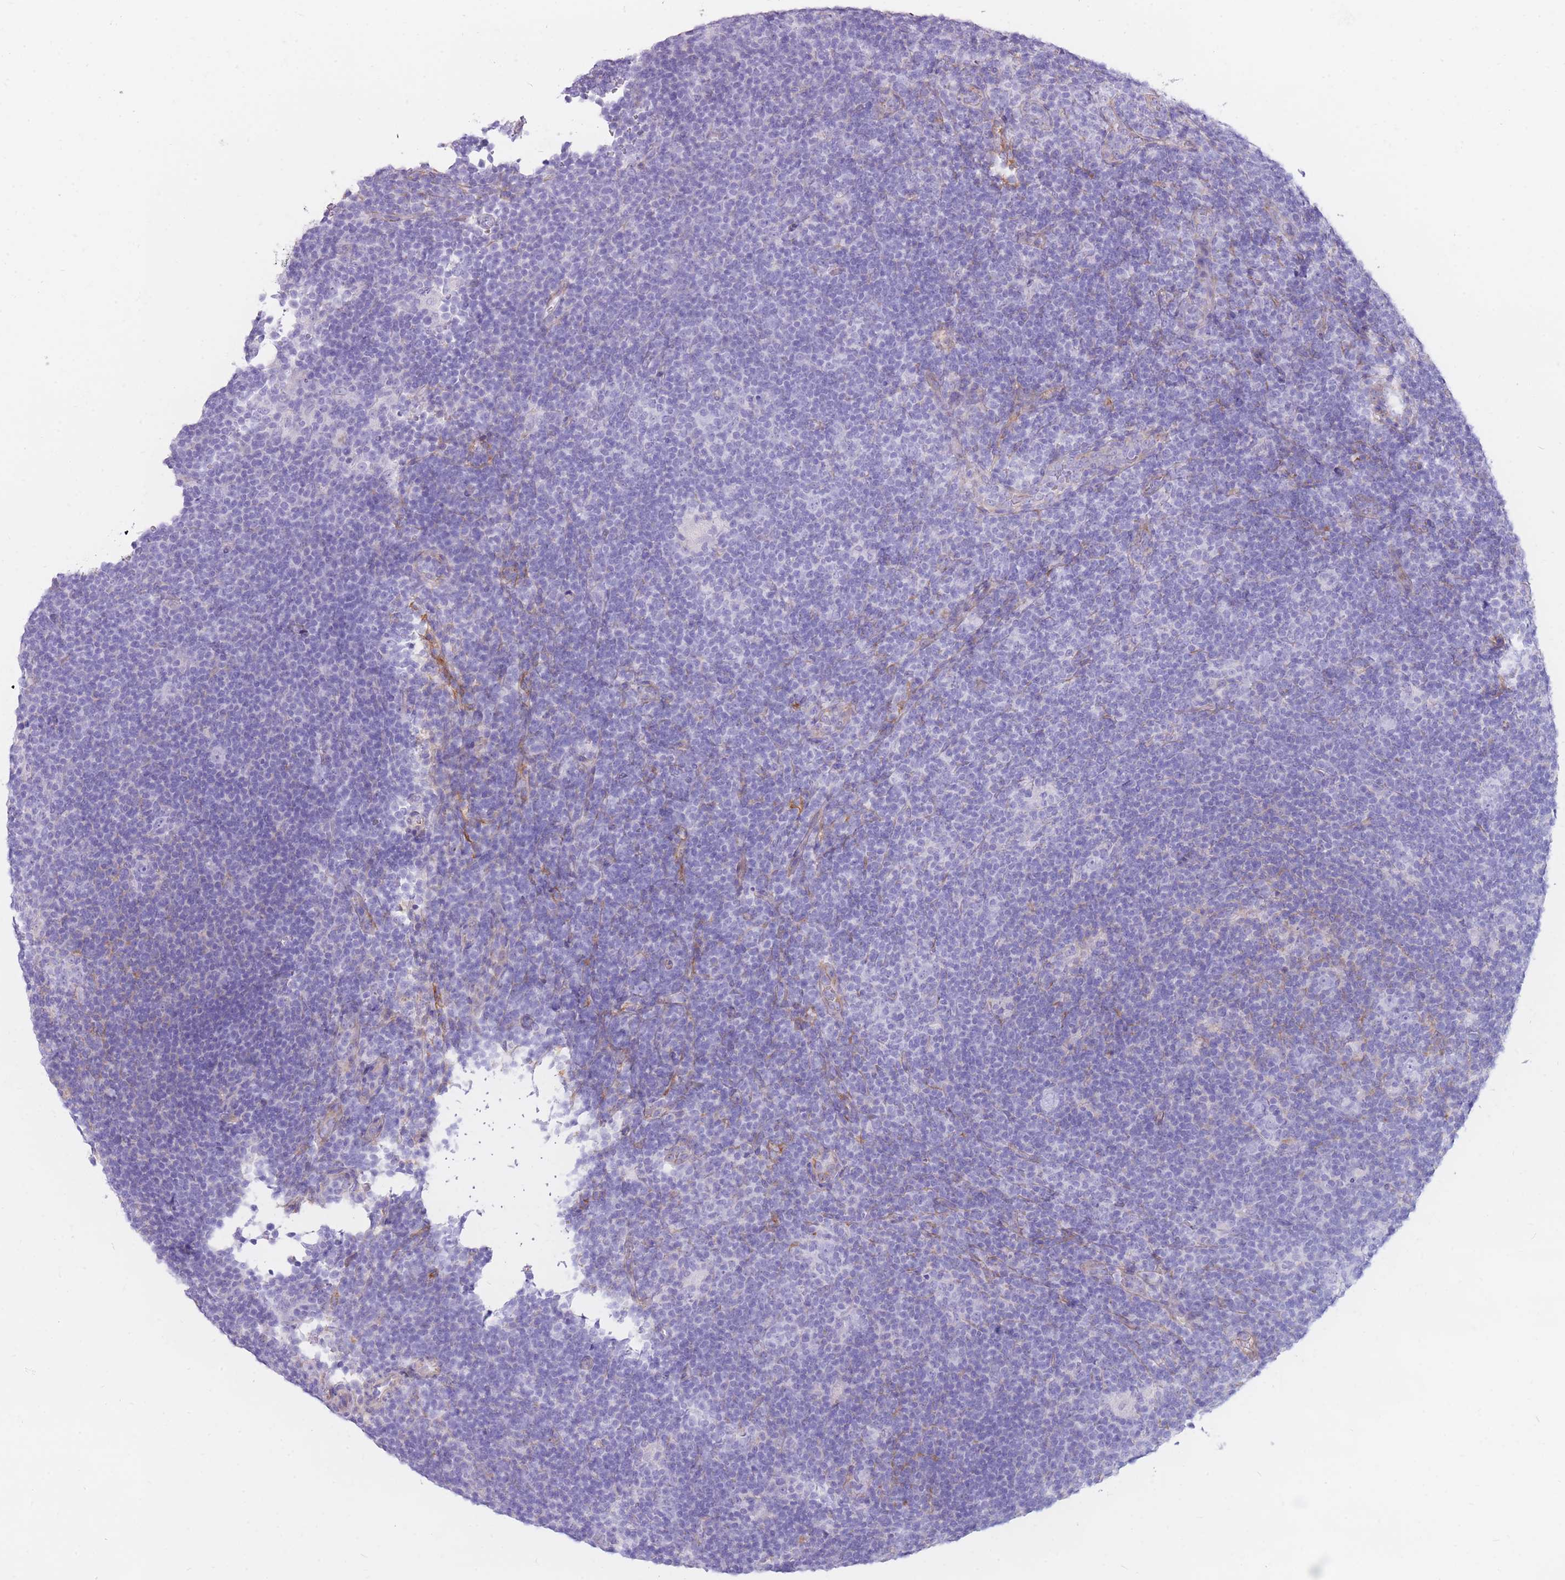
{"staining": {"intensity": "negative", "quantity": "none", "location": "none"}, "tissue": "lymphoma", "cell_type": "Tumor cells", "image_type": "cancer", "snomed": [{"axis": "morphology", "description": "Hodgkin's disease, NOS"}, {"axis": "topography", "description": "Lymph node"}], "caption": "Human Hodgkin's disease stained for a protein using IHC demonstrates no positivity in tumor cells.", "gene": "MTSS2", "patient": {"sex": "female", "age": 57}}